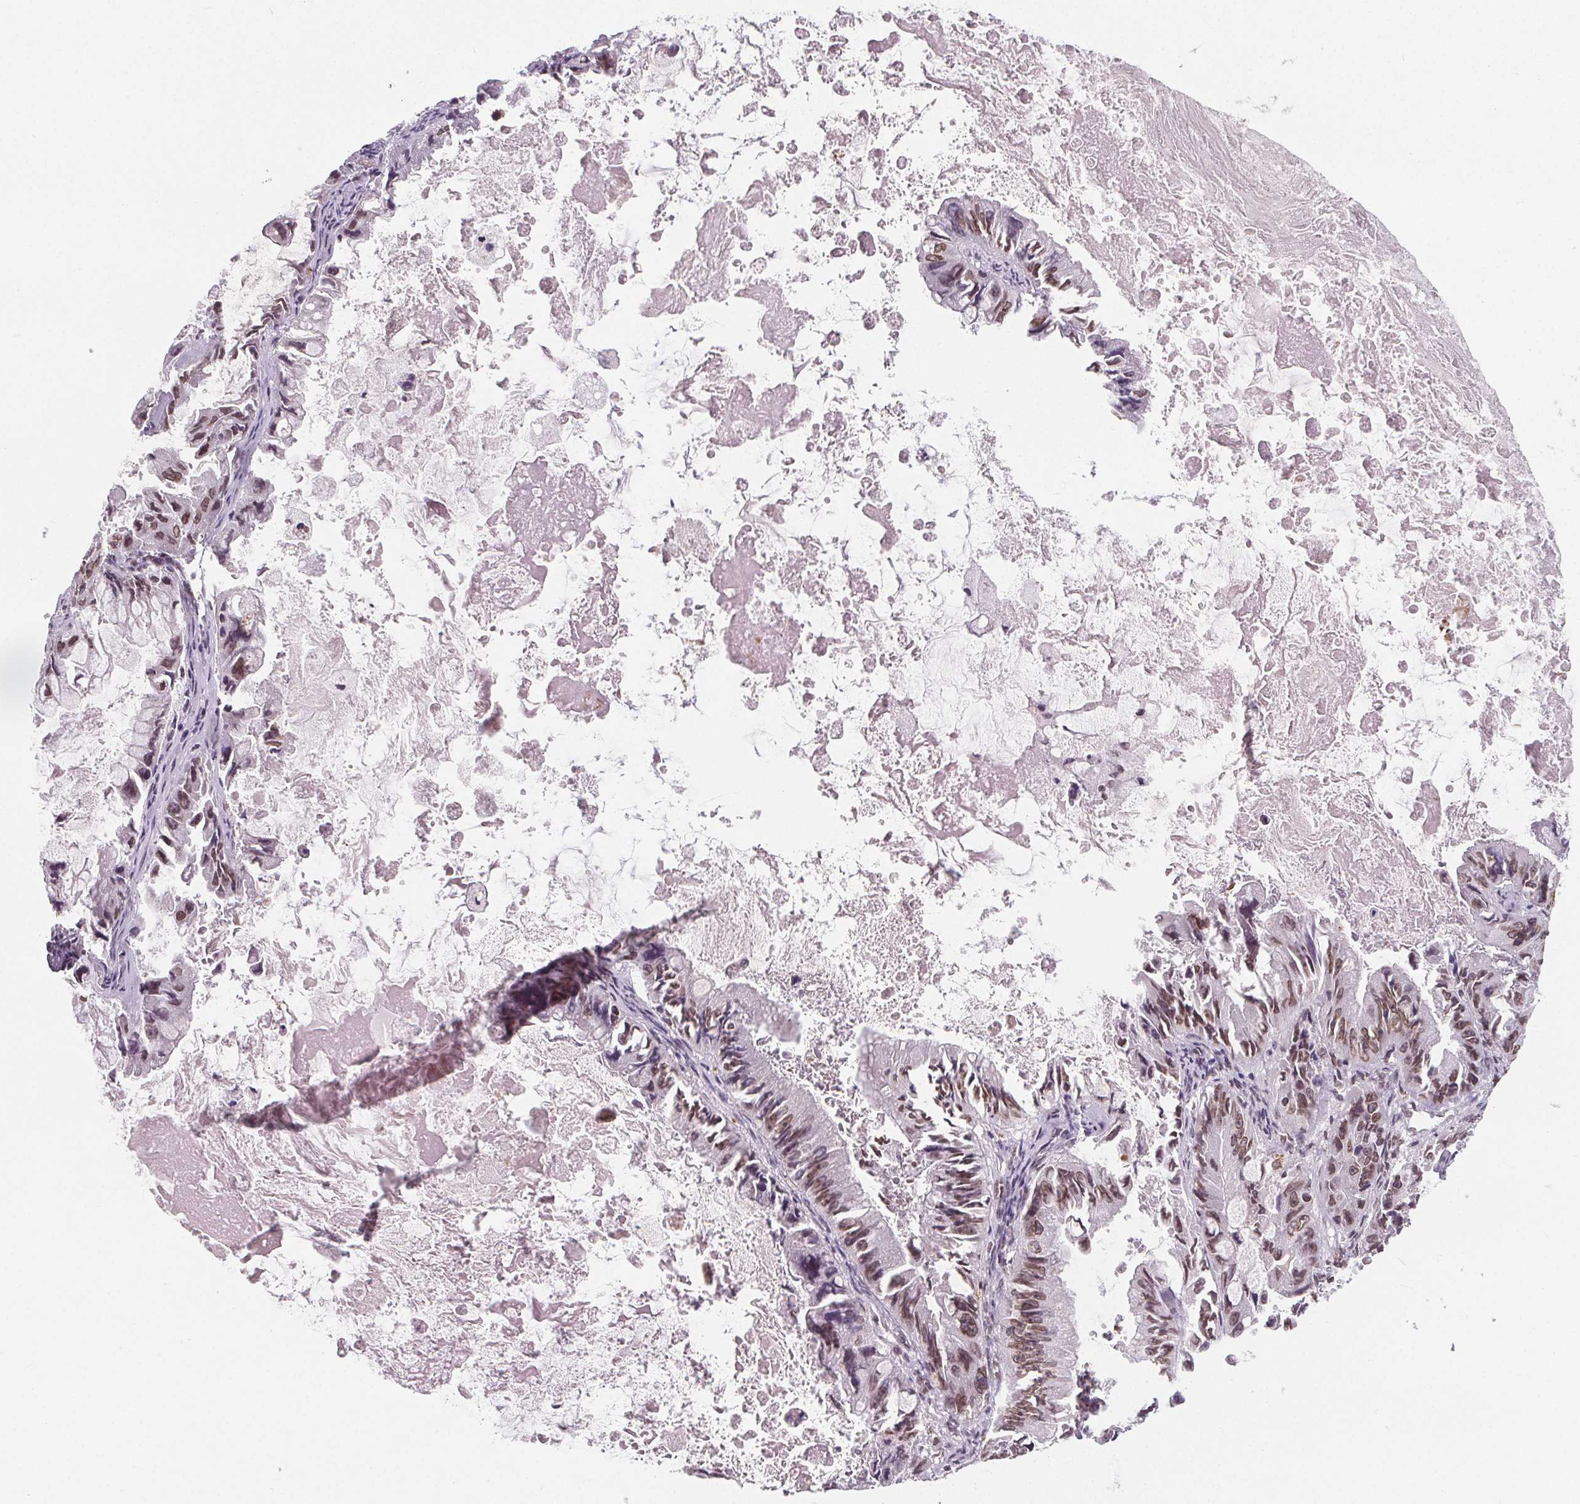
{"staining": {"intensity": "moderate", "quantity": ">75%", "location": "cytoplasmic/membranous,nuclear"}, "tissue": "ovarian cancer", "cell_type": "Tumor cells", "image_type": "cancer", "snomed": [{"axis": "morphology", "description": "Cystadenocarcinoma, mucinous, NOS"}, {"axis": "topography", "description": "Ovary"}], "caption": "A brown stain labels moderate cytoplasmic/membranous and nuclear staining of a protein in human mucinous cystadenocarcinoma (ovarian) tumor cells.", "gene": "TTC39C", "patient": {"sex": "female", "age": 61}}